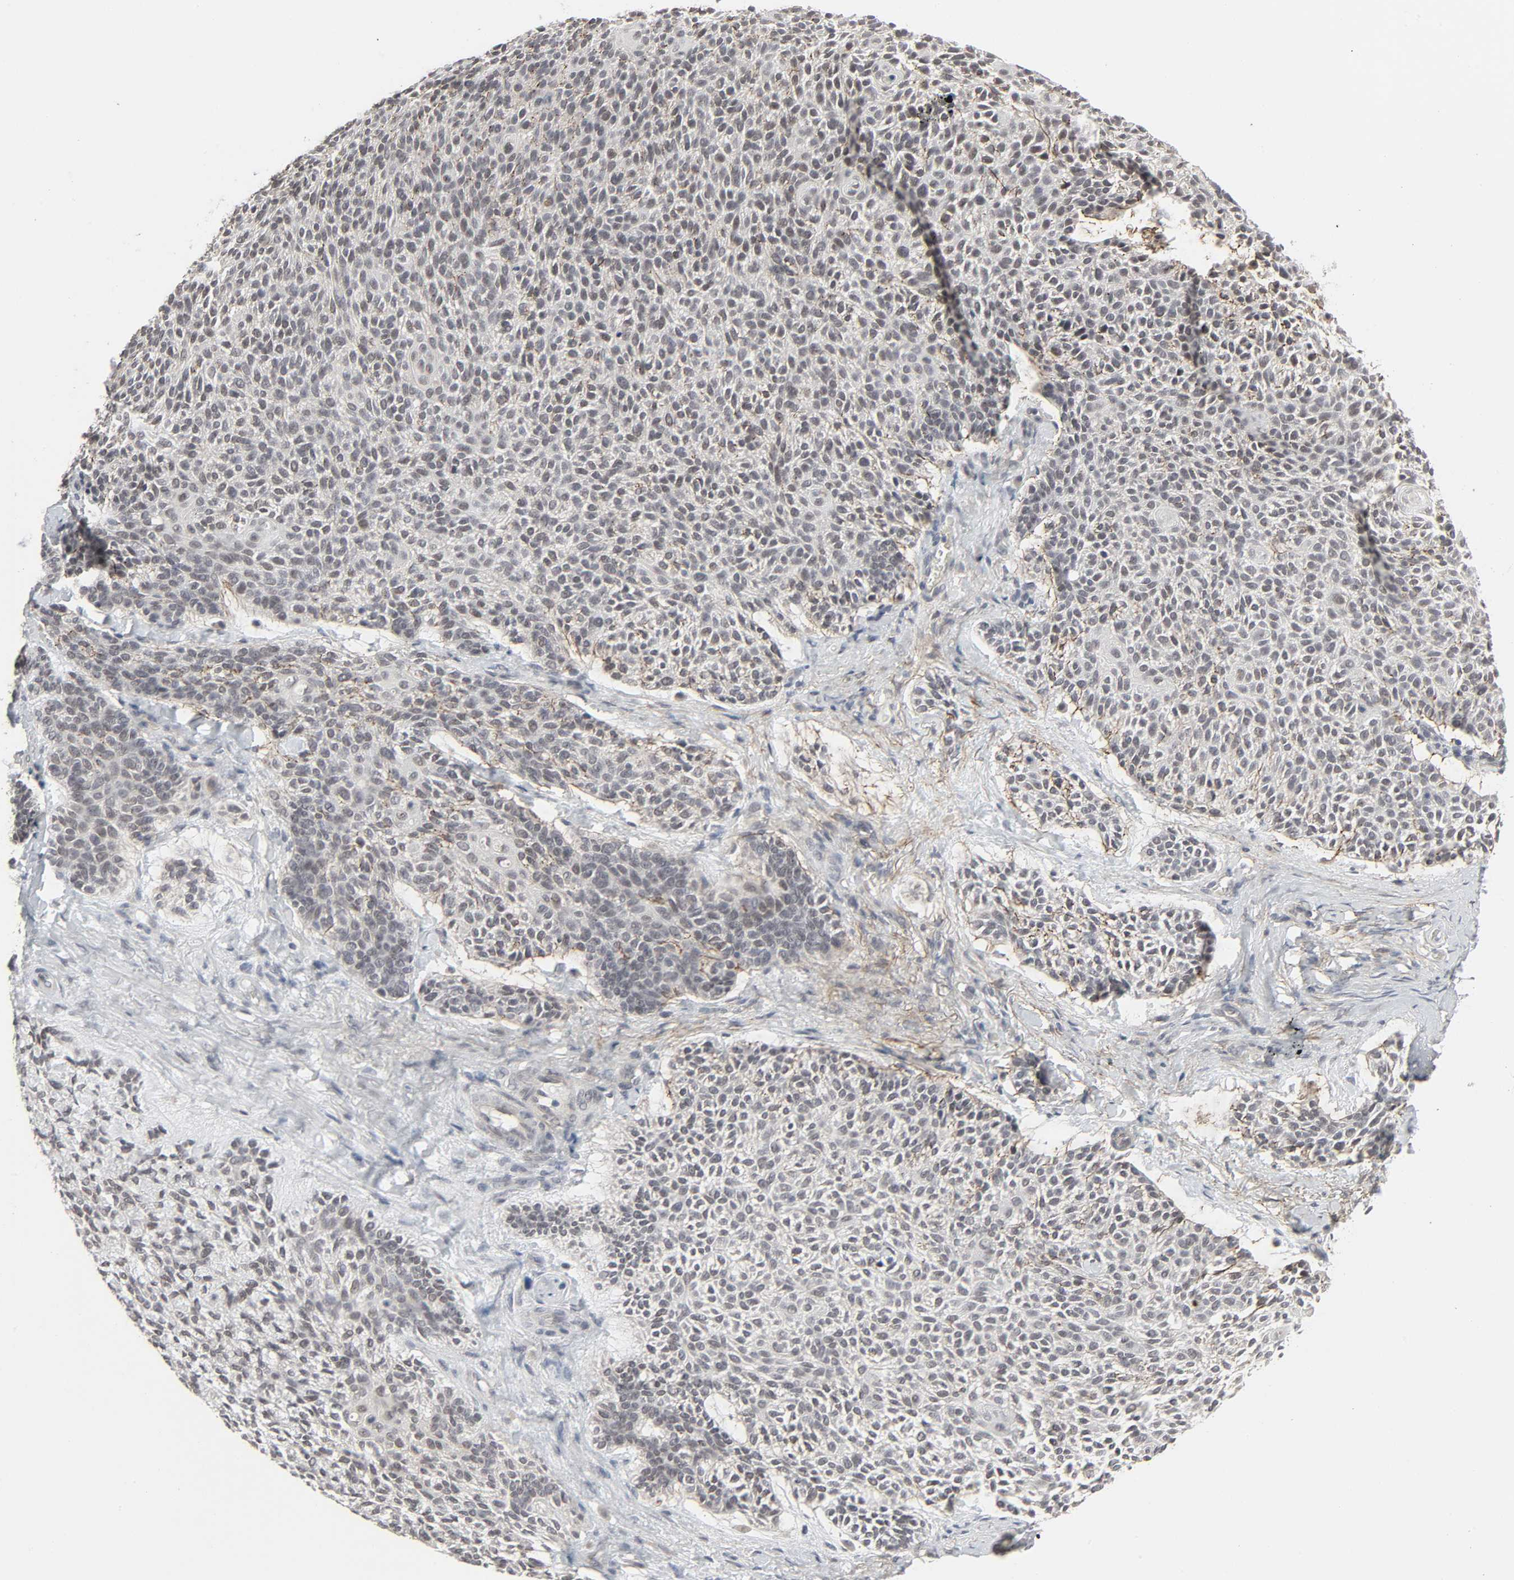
{"staining": {"intensity": "negative", "quantity": "none", "location": "none"}, "tissue": "skin cancer", "cell_type": "Tumor cells", "image_type": "cancer", "snomed": [{"axis": "morphology", "description": "Normal tissue, NOS"}, {"axis": "morphology", "description": "Basal cell carcinoma"}, {"axis": "topography", "description": "Skin"}], "caption": "Protein analysis of skin basal cell carcinoma exhibits no significant expression in tumor cells. The staining is performed using DAB (3,3'-diaminobenzidine) brown chromogen with nuclei counter-stained in using hematoxylin.", "gene": "ZNF222", "patient": {"sex": "female", "age": 70}}